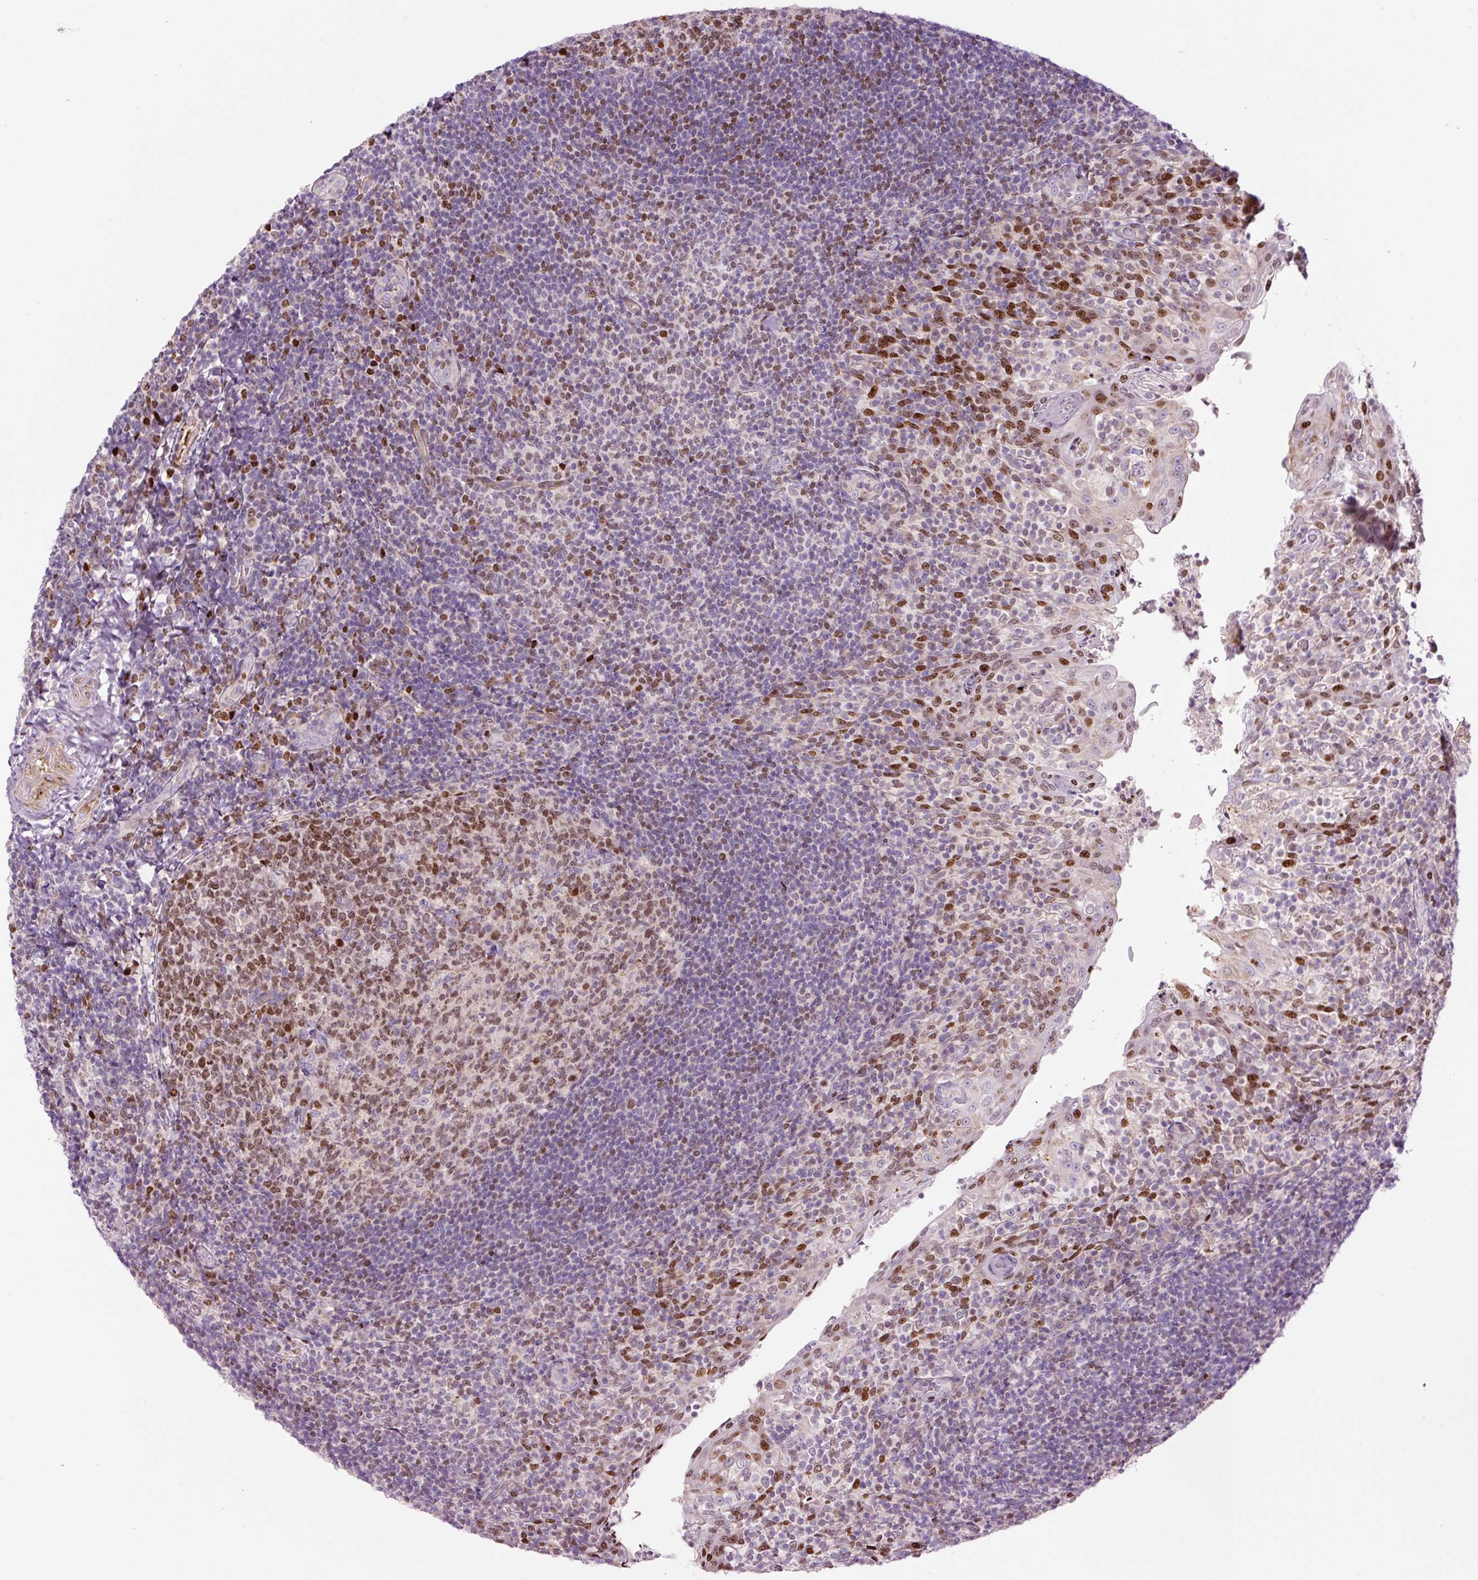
{"staining": {"intensity": "moderate", "quantity": ">75%", "location": "nuclear"}, "tissue": "tonsil", "cell_type": "Germinal center cells", "image_type": "normal", "snomed": [{"axis": "morphology", "description": "Normal tissue, NOS"}, {"axis": "topography", "description": "Tonsil"}], "caption": "Benign tonsil shows moderate nuclear staining in approximately >75% of germinal center cells Nuclei are stained in blue..", "gene": "TMEM8B", "patient": {"sex": "female", "age": 10}}